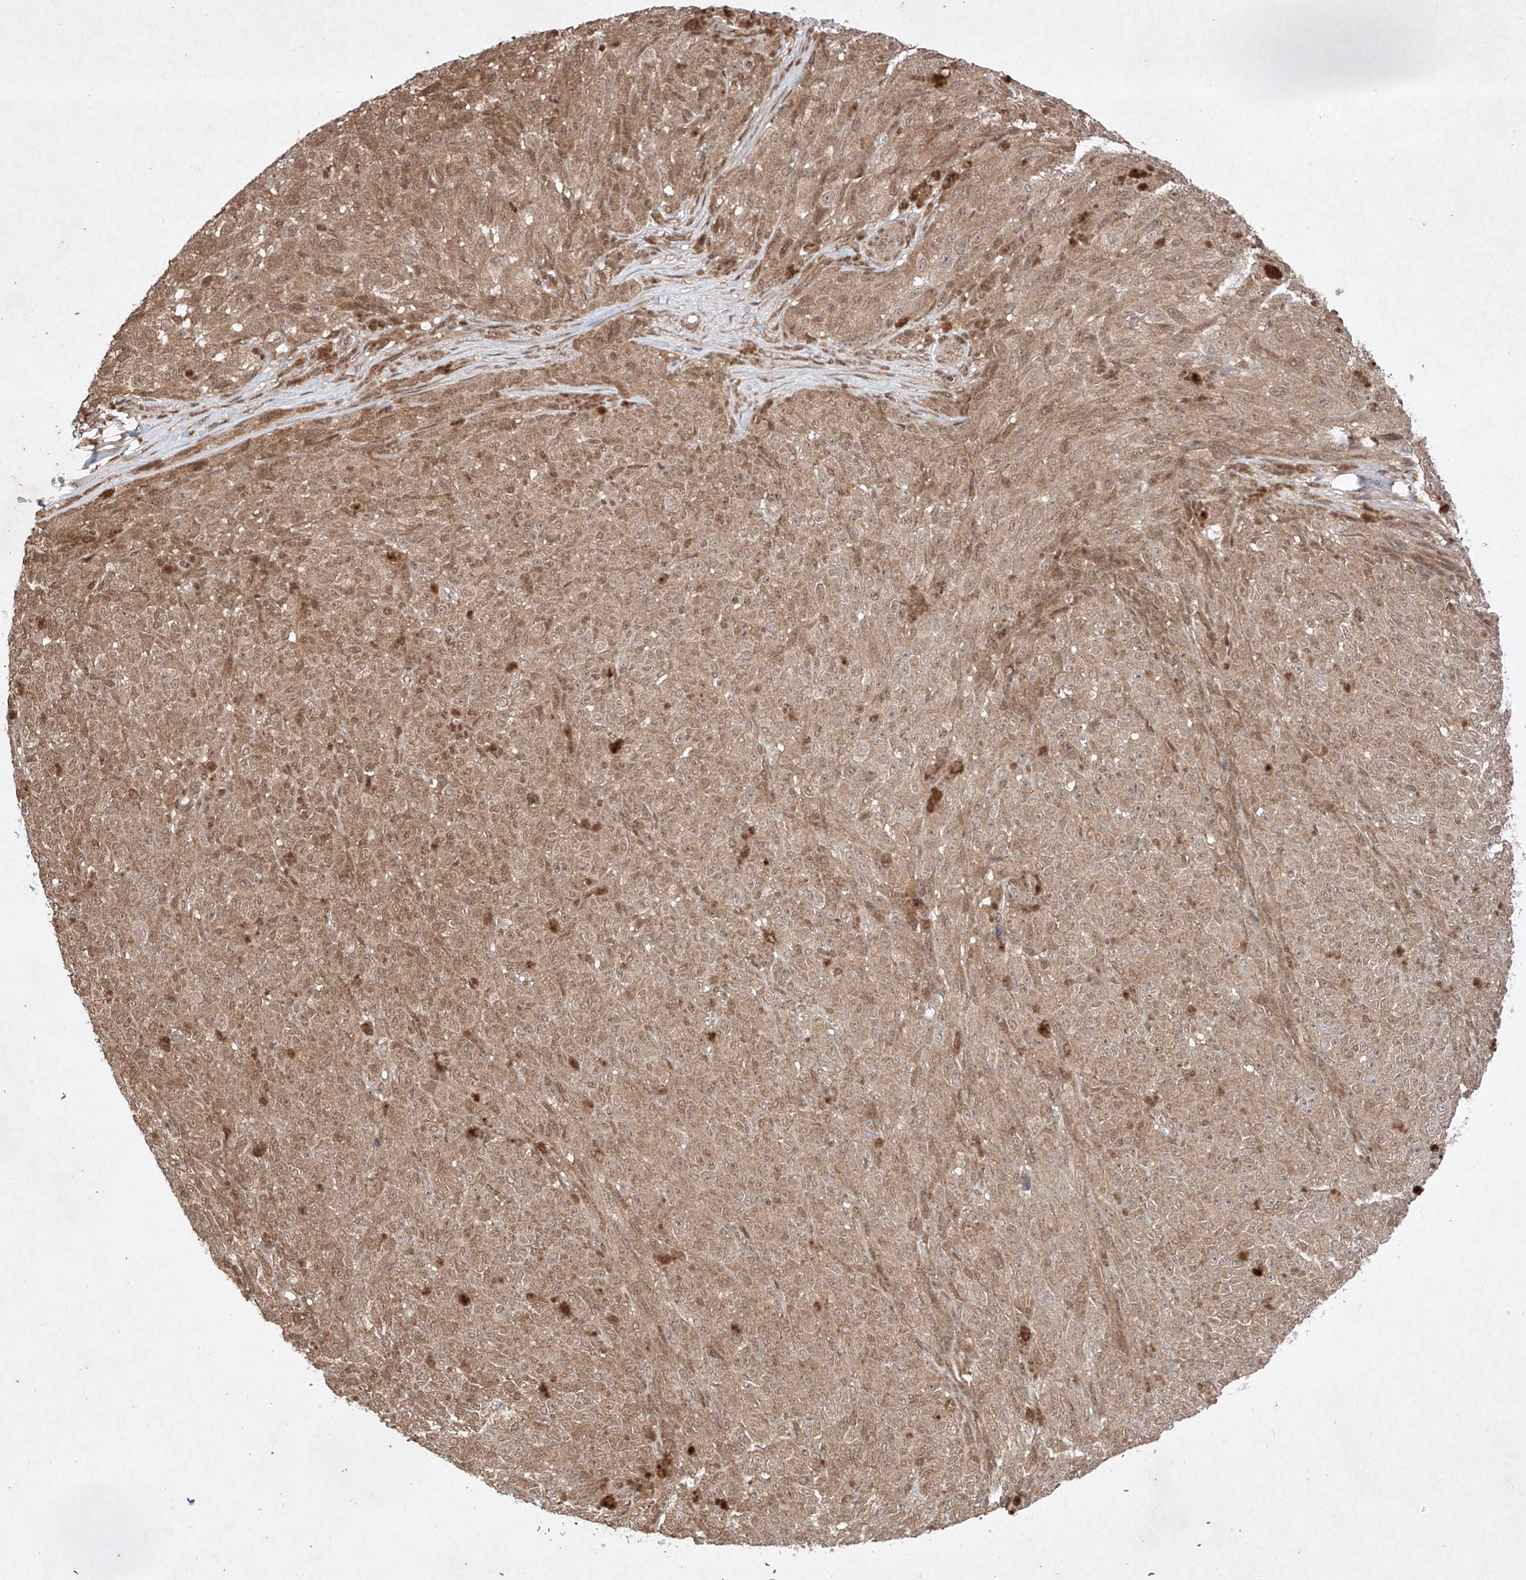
{"staining": {"intensity": "weak", "quantity": "25%-75%", "location": "cytoplasmic/membranous,nuclear"}, "tissue": "melanoma", "cell_type": "Tumor cells", "image_type": "cancer", "snomed": [{"axis": "morphology", "description": "Malignant melanoma, NOS"}, {"axis": "topography", "description": "Skin"}], "caption": "A photomicrograph of human malignant melanoma stained for a protein demonstrates weak cytoplasmic/membranous and nuclear brown staining in tumor cells.", "gene": "RNF31", "patient": {"sex": "female", "age": 82}}